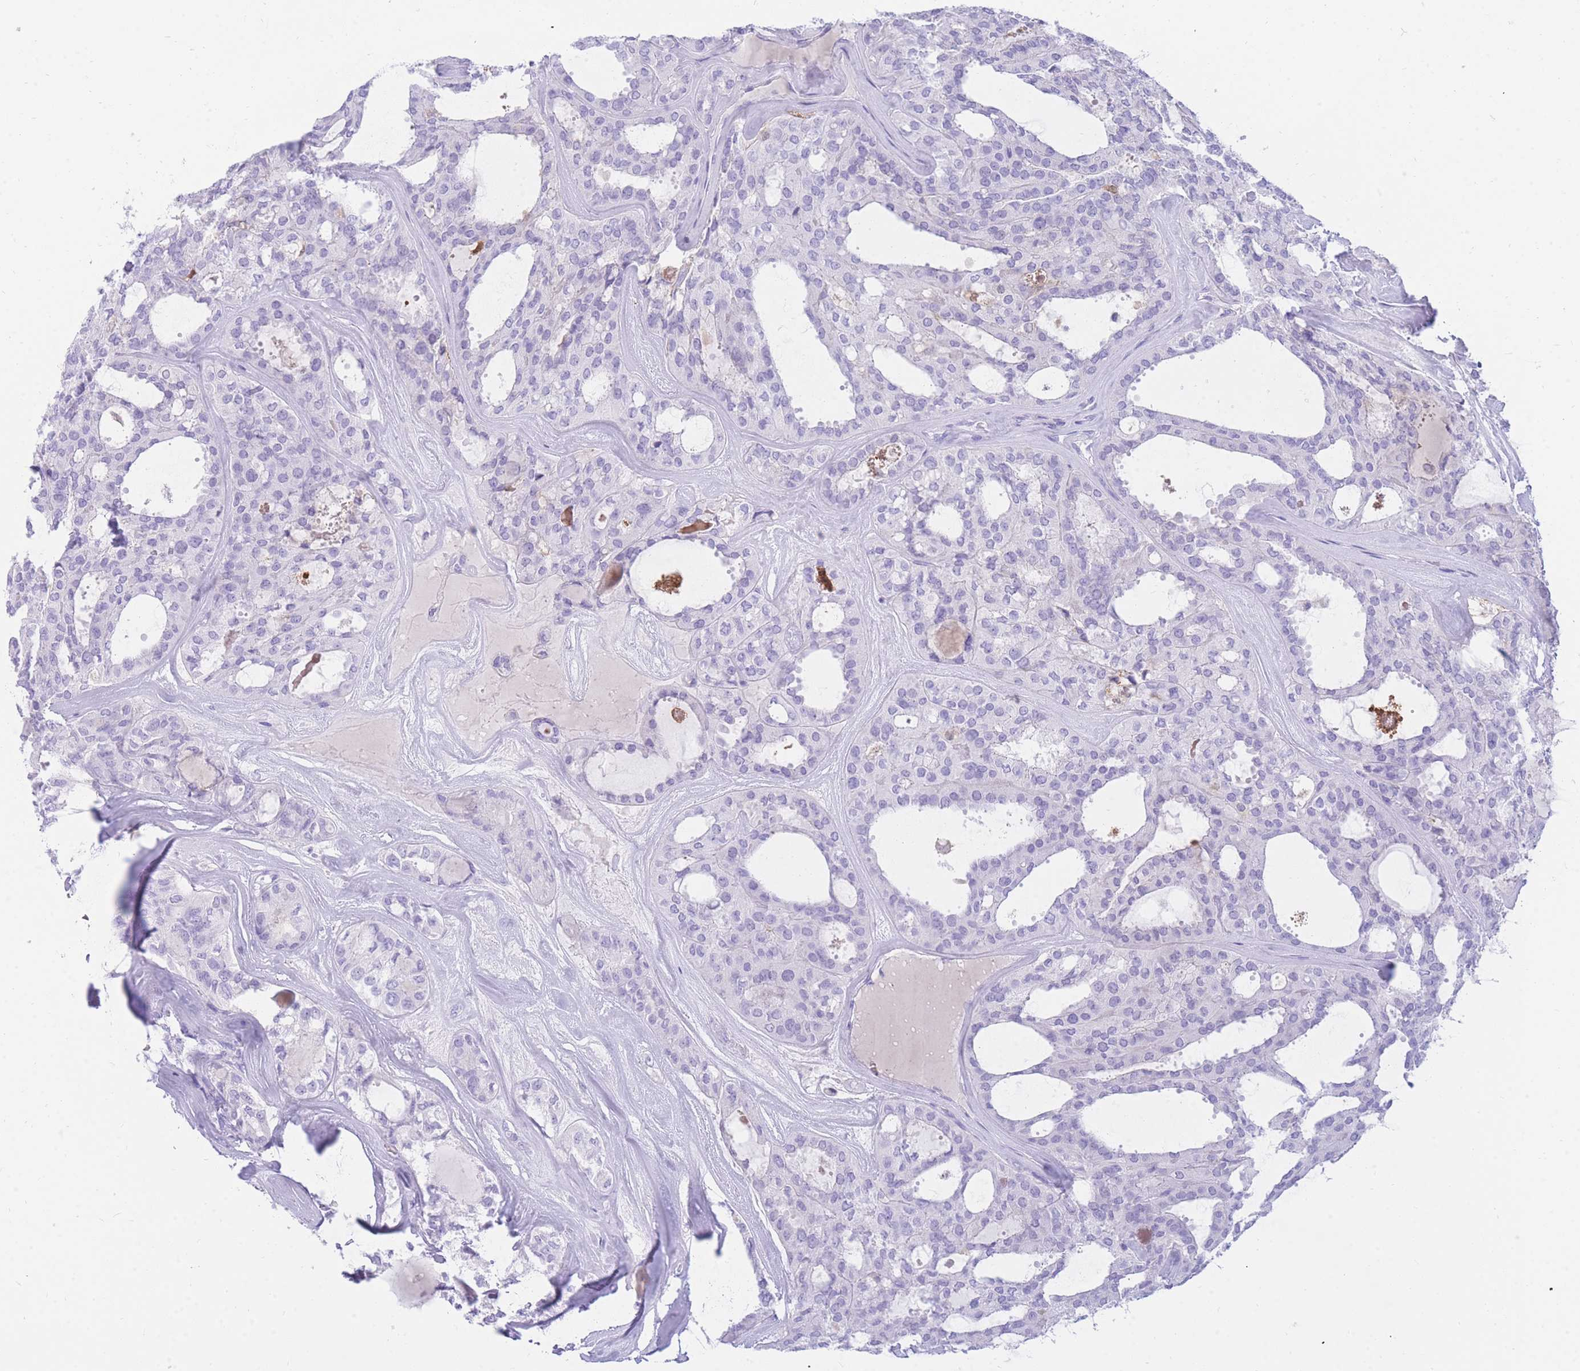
{"staining": {"intensity": "negative", "quantity": "none", "location": "none"}, "tissue": "thyroid cancer", "cell_type": "Tumor cells", "image_type": "cancer", "snomed": [{"axis": "morphology", "description": "Follicular adenoma carcinoma, NOS"}, {"axis": "topography", "description": "Thyroid gland"}], "caption": "This micrograph is of follicular adenoma carcinoma (thyroid) stained with immunohistochemistry (IHC) to label a protein in brown with the nuclei are counter-stained blue. There is no expression in tumor cells.", "gene": "NKX1-2", "patient": {"sex": "male", "age": 75}}